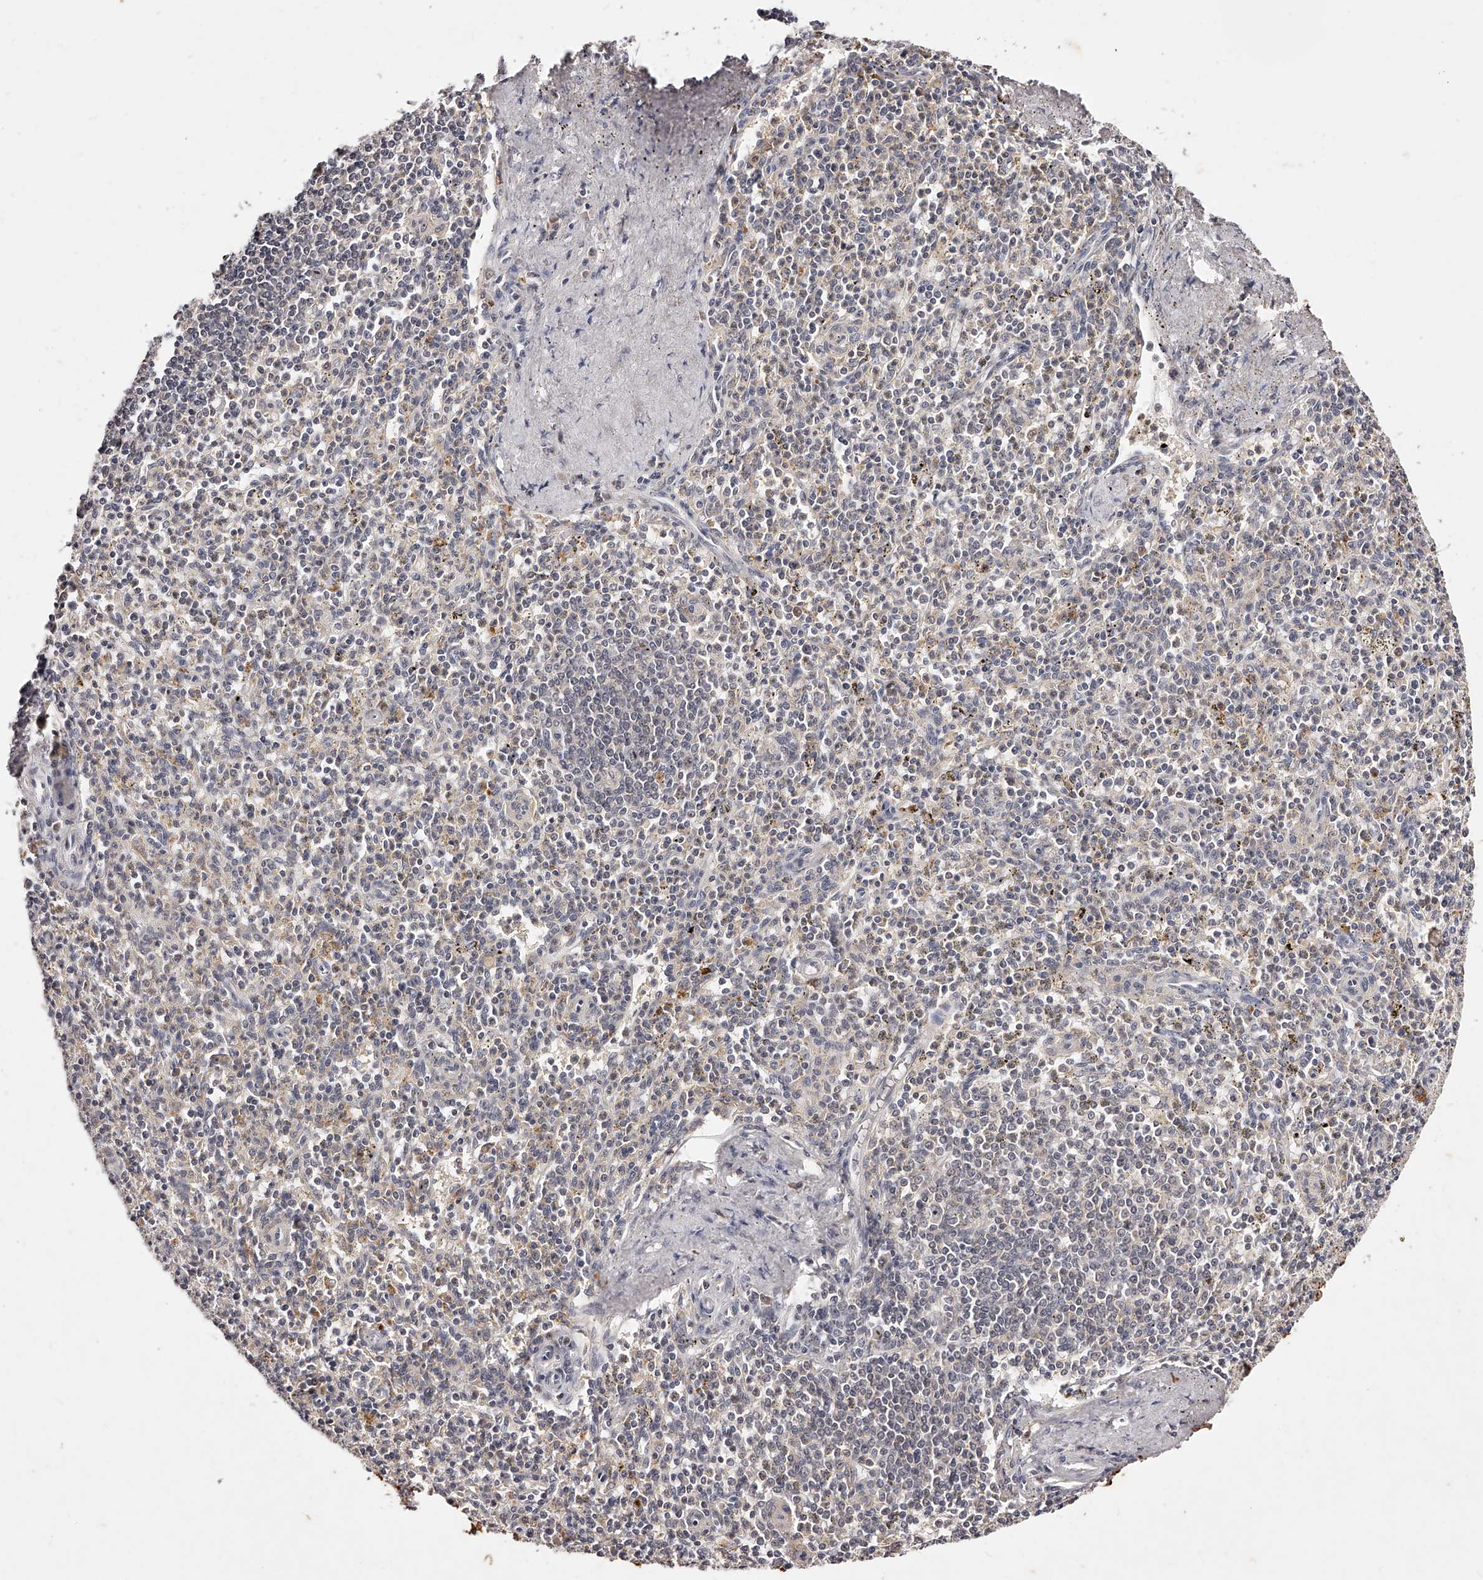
{"staining": {"intensity": "negative", "quantity": "none", "location": "none"}, "tissue": "spleen", "cell_type": "Cells in red pulp", "image_type": "normal", "snomed": [{"axis": "morphology", "description": "Normal tissue, NOS"}, {"axis": "topography", "description": "Spleen"}], "caption": "IHC micrograph of unremarkable spleen: spleen stained with DAB exhibits no significant protein expression in cells in red pulp.", "gene": "PHACTR1", "patient": {"sex": "male", "age": 72}}